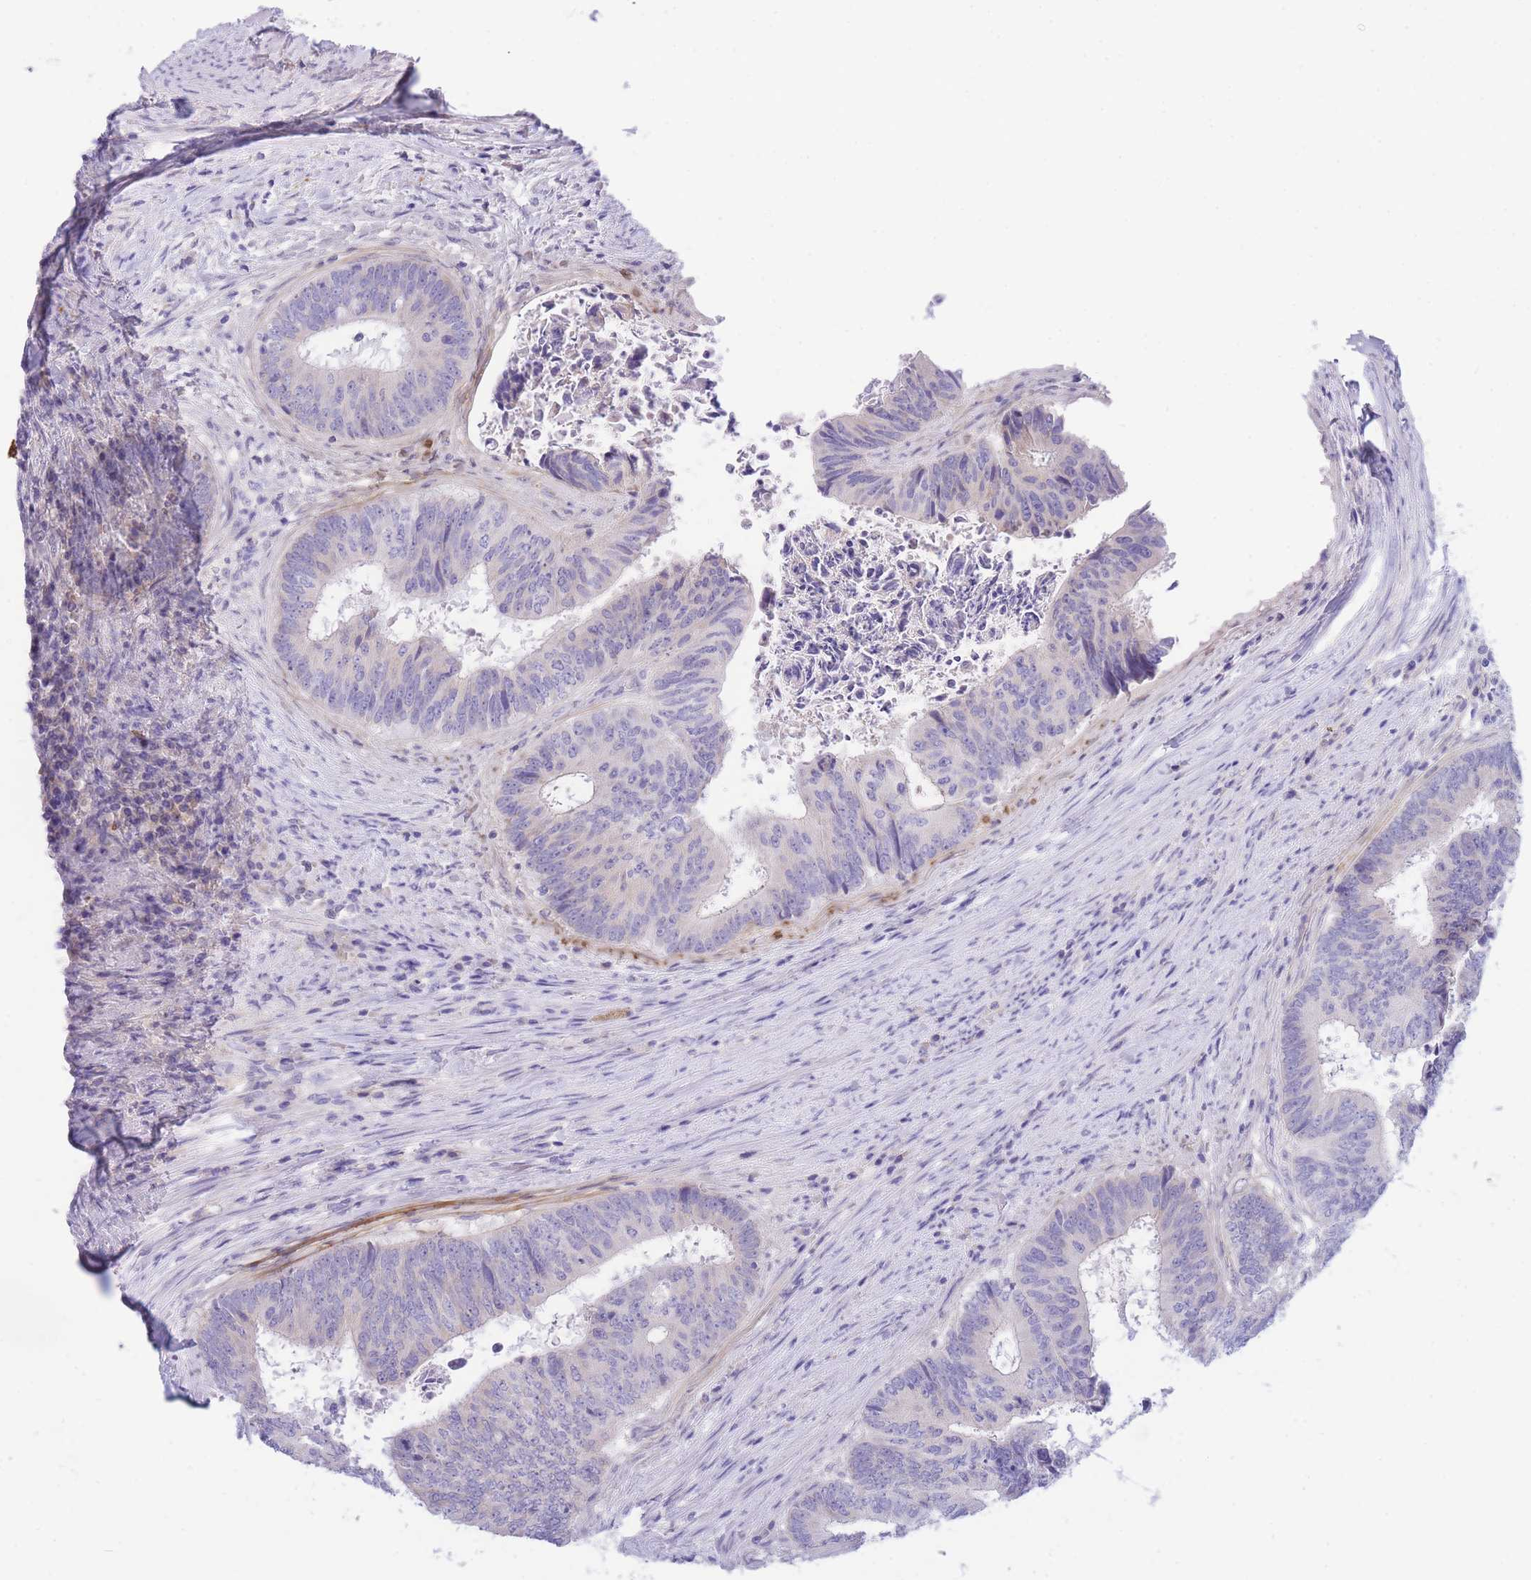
{"staining": {"intensity": "negative", "quantity": "none", "location": "none"}, "tissue": "colorectal cancer", "cell_type": "Tumor cells", "image_type": "cancer", "snomed": [{"axis": "morphology", "description": "Adenocarcinoma, NOS"}, {"axis": "topography", "description": "Rectum"}], "caption": "Protein analysis of colorectal cancer demonstrates no significant staining in tumor cells.", "gene": "PCDHB3", "patient": {"sex": "male", "age": 72}}